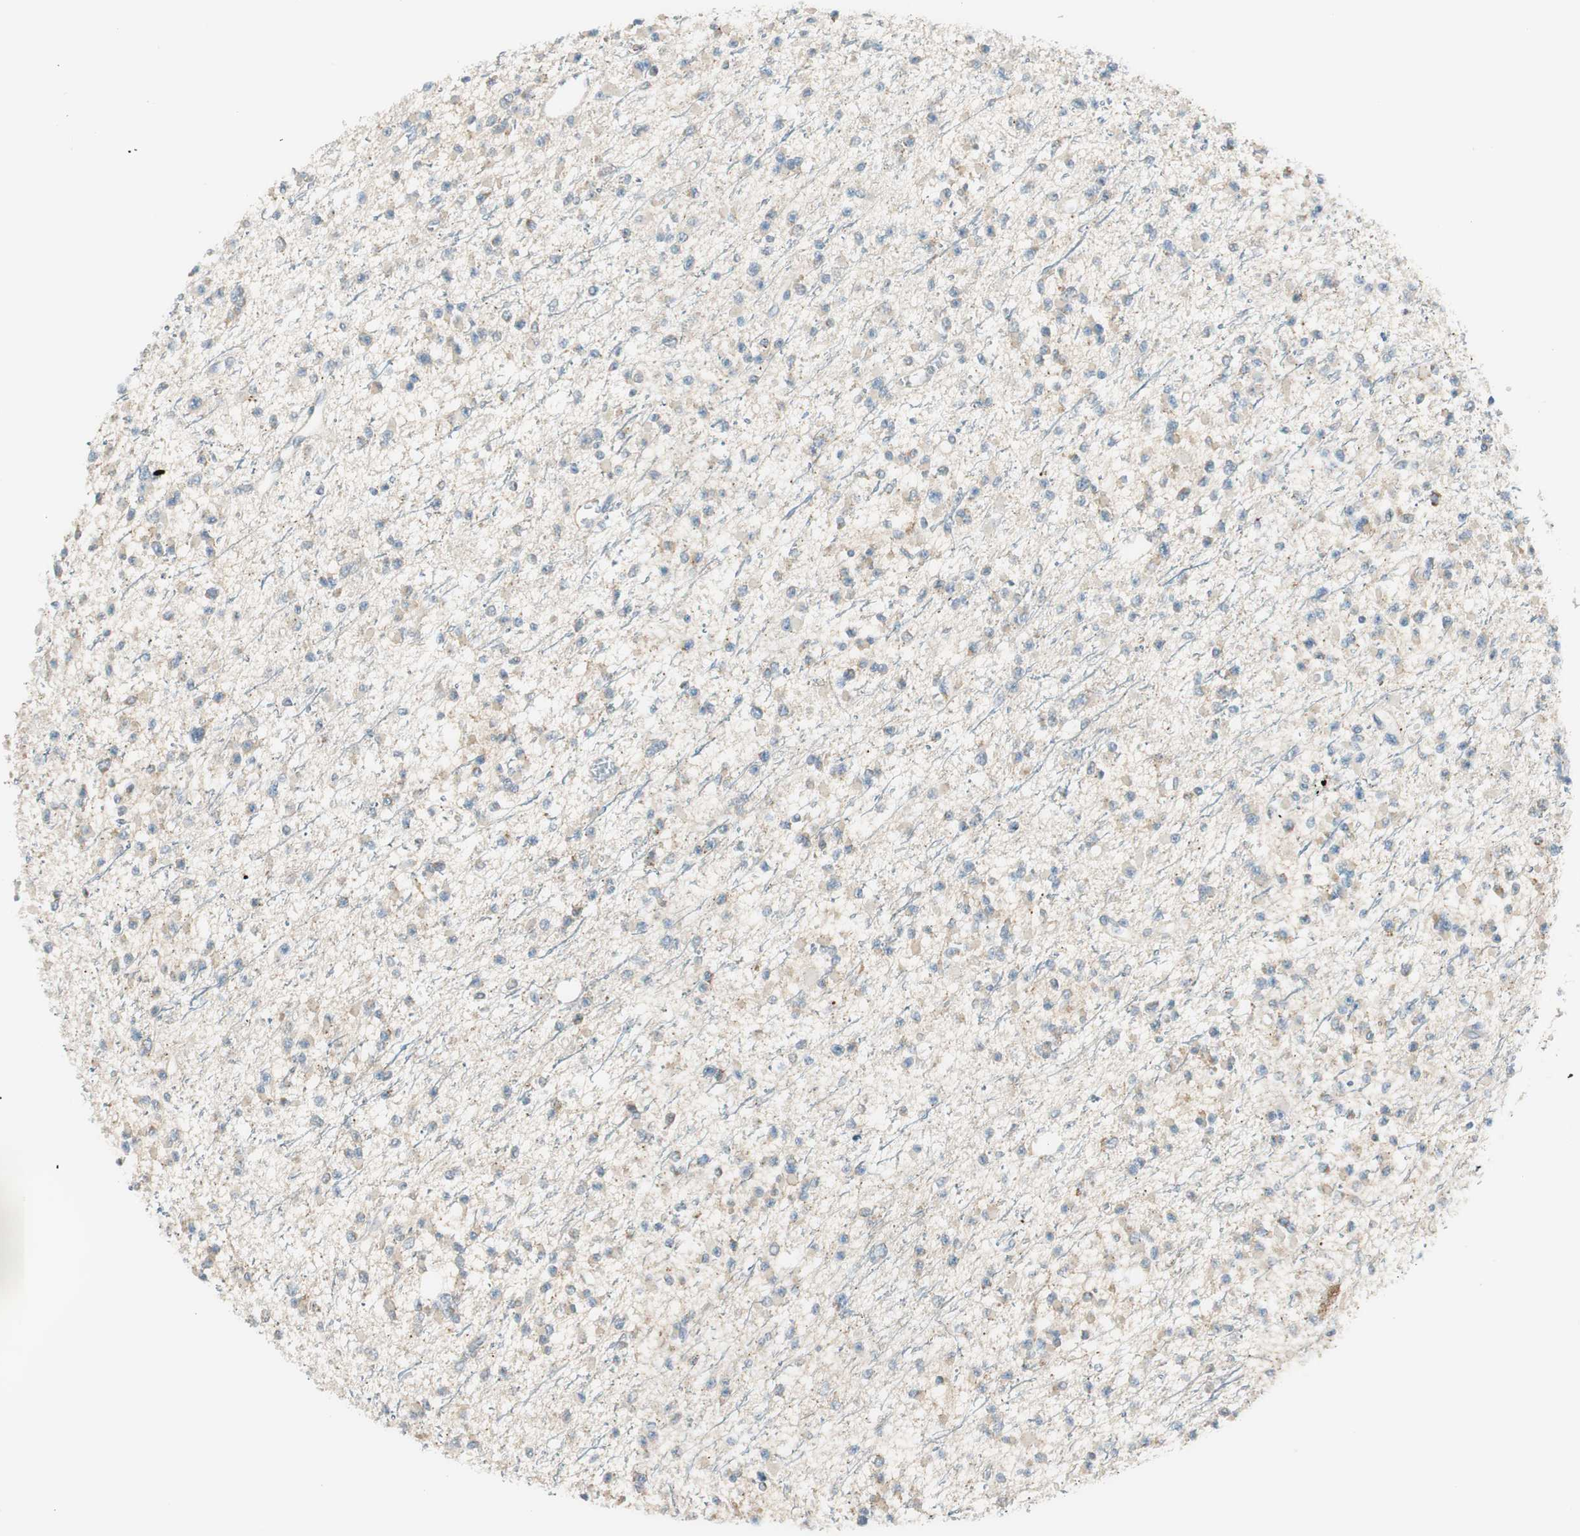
{"staining": {"intensity": "negative", "quantity": "none", "location": "none"}, "tissue": "glioma", "cell_type": "Tumor cells", "image_type": "cancer", "snomed": [{"axis": "morphology", "description": "Glioma, malignant, Low grade"}, {"axis": "topography", "description": "Brain"}], "caption": "Tumor cells show no significant staining in malignant glioma (low-grade).", "gene": "TACR3", "patient": {"sex": "female", "age": 22}}